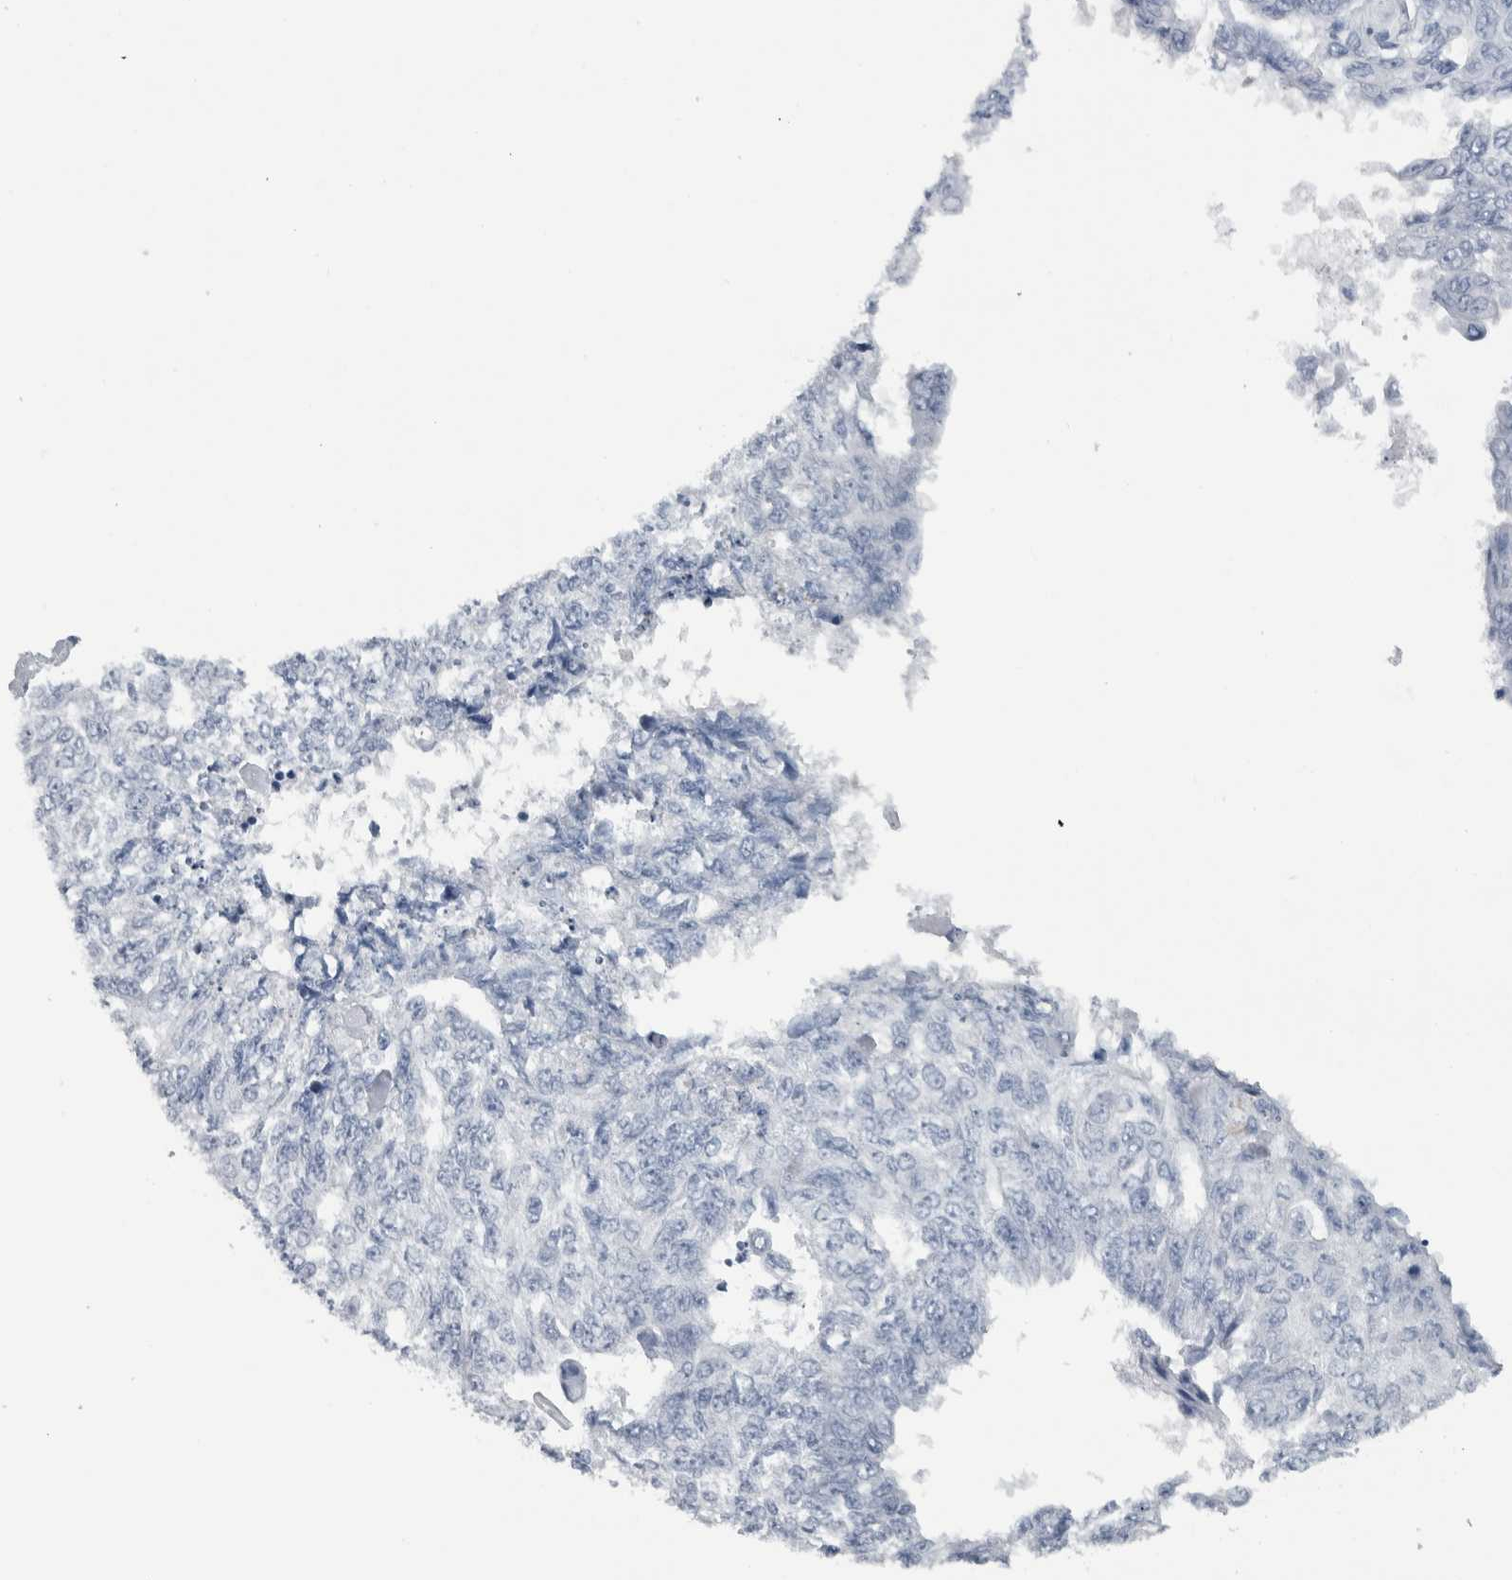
{"staining": {"intensity": "negative", "quantity": "none", "location": "none"}, "tissue": "endometrial cancer", "cell_type": "Tumor cells", "image_type": "cancer", "snomed": [{"axis": "morphology", "description": "Adenocarcinoma, NOS"}, {"axis": "topography", "description": "Endometrium"}], "caption": "An image of human adenocarcinoma (endometrial) is negative for staining in tumor cells. (DAB (3,3'-diaminobenzidine) immunohistochemistry visualized using brightfield microscopy, high magnification).", "gene": "CDH17", "patient": {"sex": "female", "age": 32}}